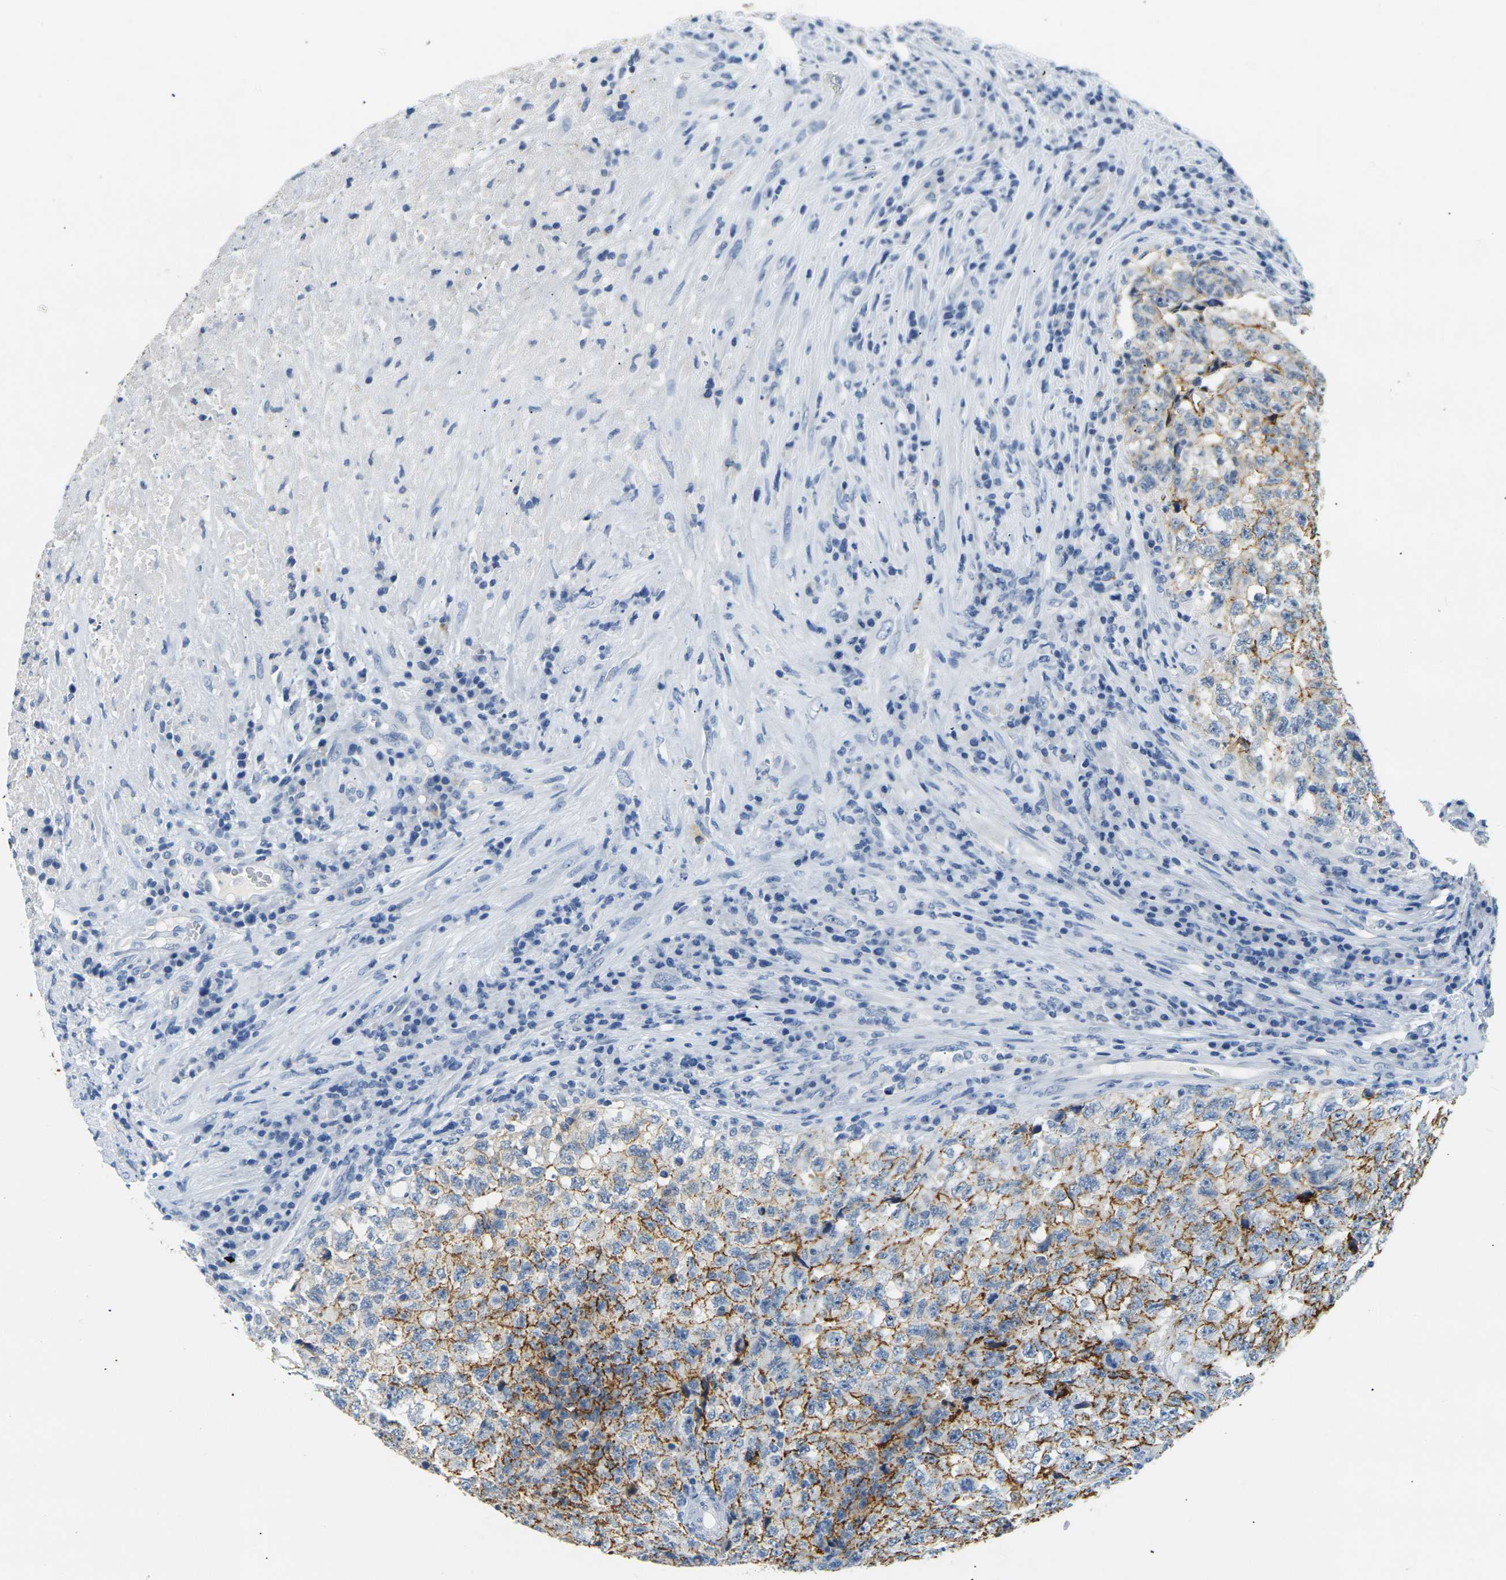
{"staining": {"intensity": "moderate", "quantity": ">75%", "location": "cytoplasmic/membranous"}, "tissue": "testis cancer", "cell_type": "Tumor cells", "image_type": "cancer", "snomed": [{"axis": "morphology", "description": "Necrosis, NOS"}, {"axis": "morphology", "description": "Carcinoma, Embryonal, NOS"}, {"axis": "topography", "description": "Testis"}], "caption": "Testis cancer was stained to show a protein in brown. There is medium levels of moderate cytoplasmic/membranous positivity in about >75% of tumor cells. (IHC, brightfield microscopy, high magnification).", "gene": "CLDN7", "patient": {"sex": "male", "age": 19}}